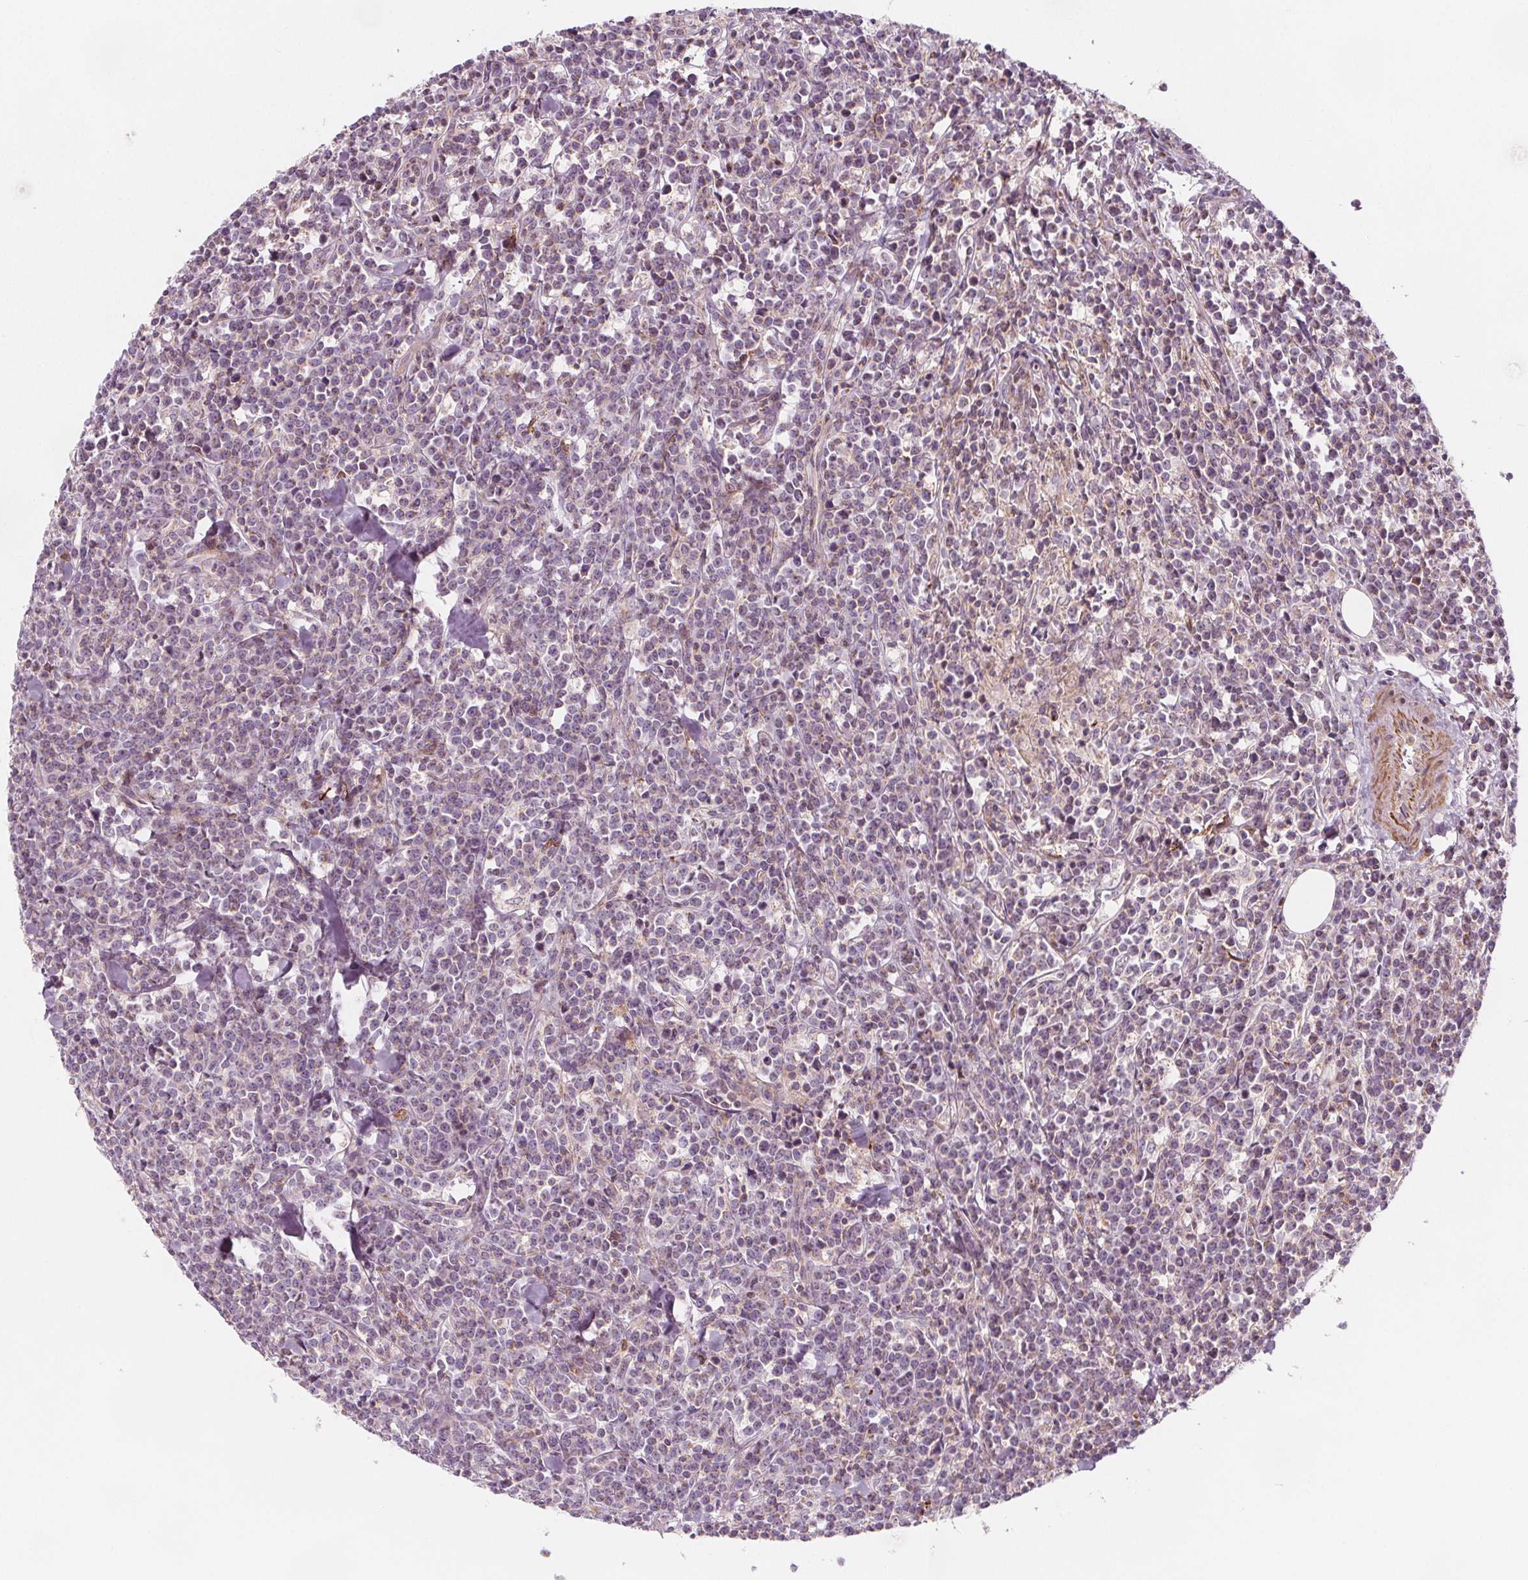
{"staining": {"intensity": "negative", "quantity": "none", "location": "none"}, "tissue": "lymphoma", "cell_type": "Tumor cells", "image_type": "cancer", "snomed": [{"axis": "morphology", "description": "Malignant lymphoma, non-Hodgkin's type, High grade"}, {"axis": "topography", "description": "Small intestine"}], "caption": "The immunohistochemistry (IHC) histopathology image has no significant expression in tumor cells of lymphoma tissue. (DAB (3,3'-diaminobenzidine) IHC, high magnification).", "gene": "ADAM33", "patient": {"sex": "female", "age": 56}}